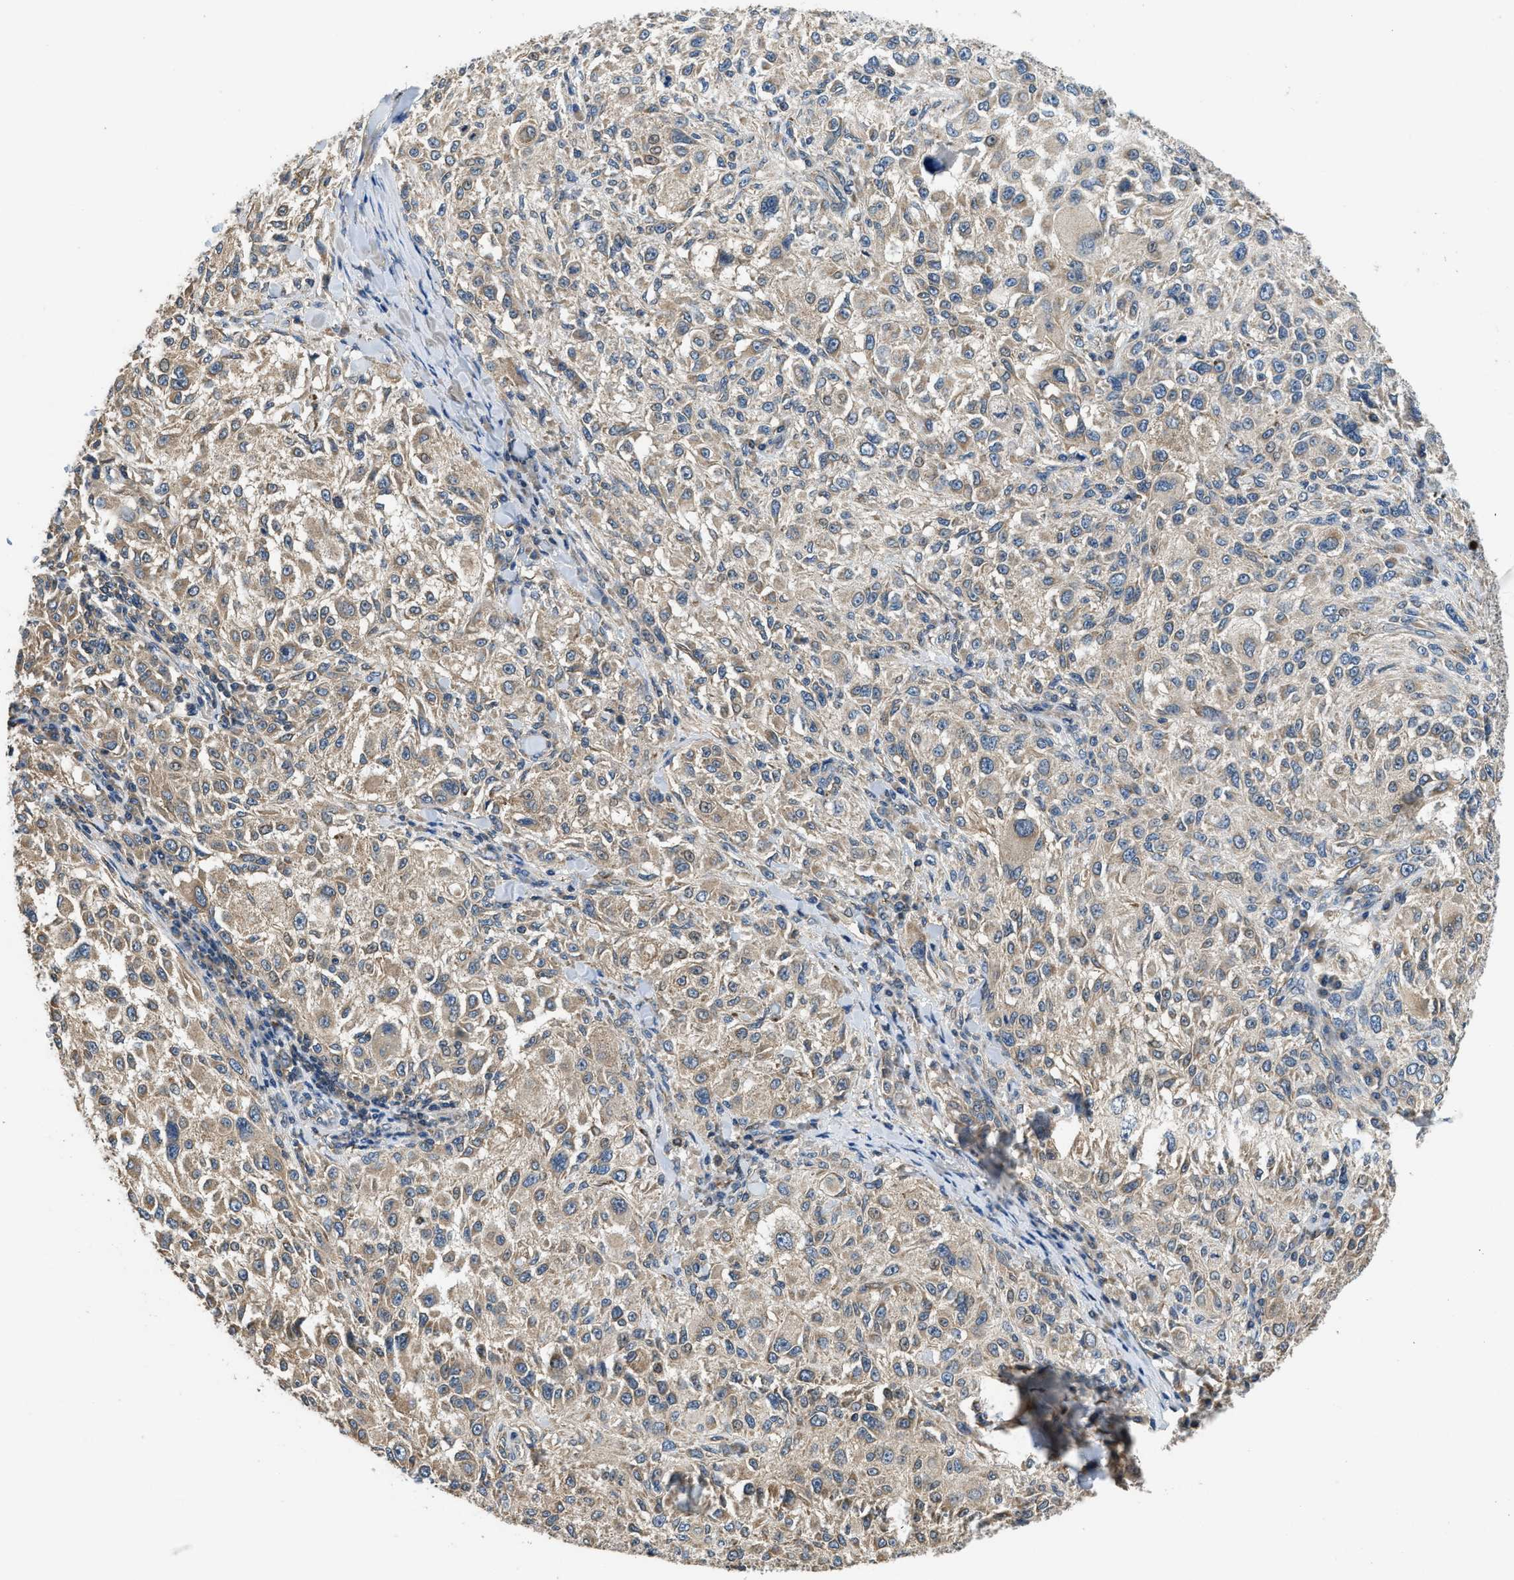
{"staining": {"intensity": "weak", "quantity": ">75%", "location": "cytoplasmic/membranous"}, "tissue": "melanoma", "cell_type": "Tumor cells", "image_type": "cancer", "snomed": [{"axis": "morphology", "description": "Necrosis, NOS"}, {"axis": "morphology", "description": "Malignant melanoma, NOS"}, {"axis": "topography", "description": "Skin"}], "caption": "This image displays IHC staining of malignant melanoma, with low weak cytoplasmic/membranous staining in about >75% of tumor cells.", "gene": "SSH2", "patient": {"sex": "female", "age": 87}}